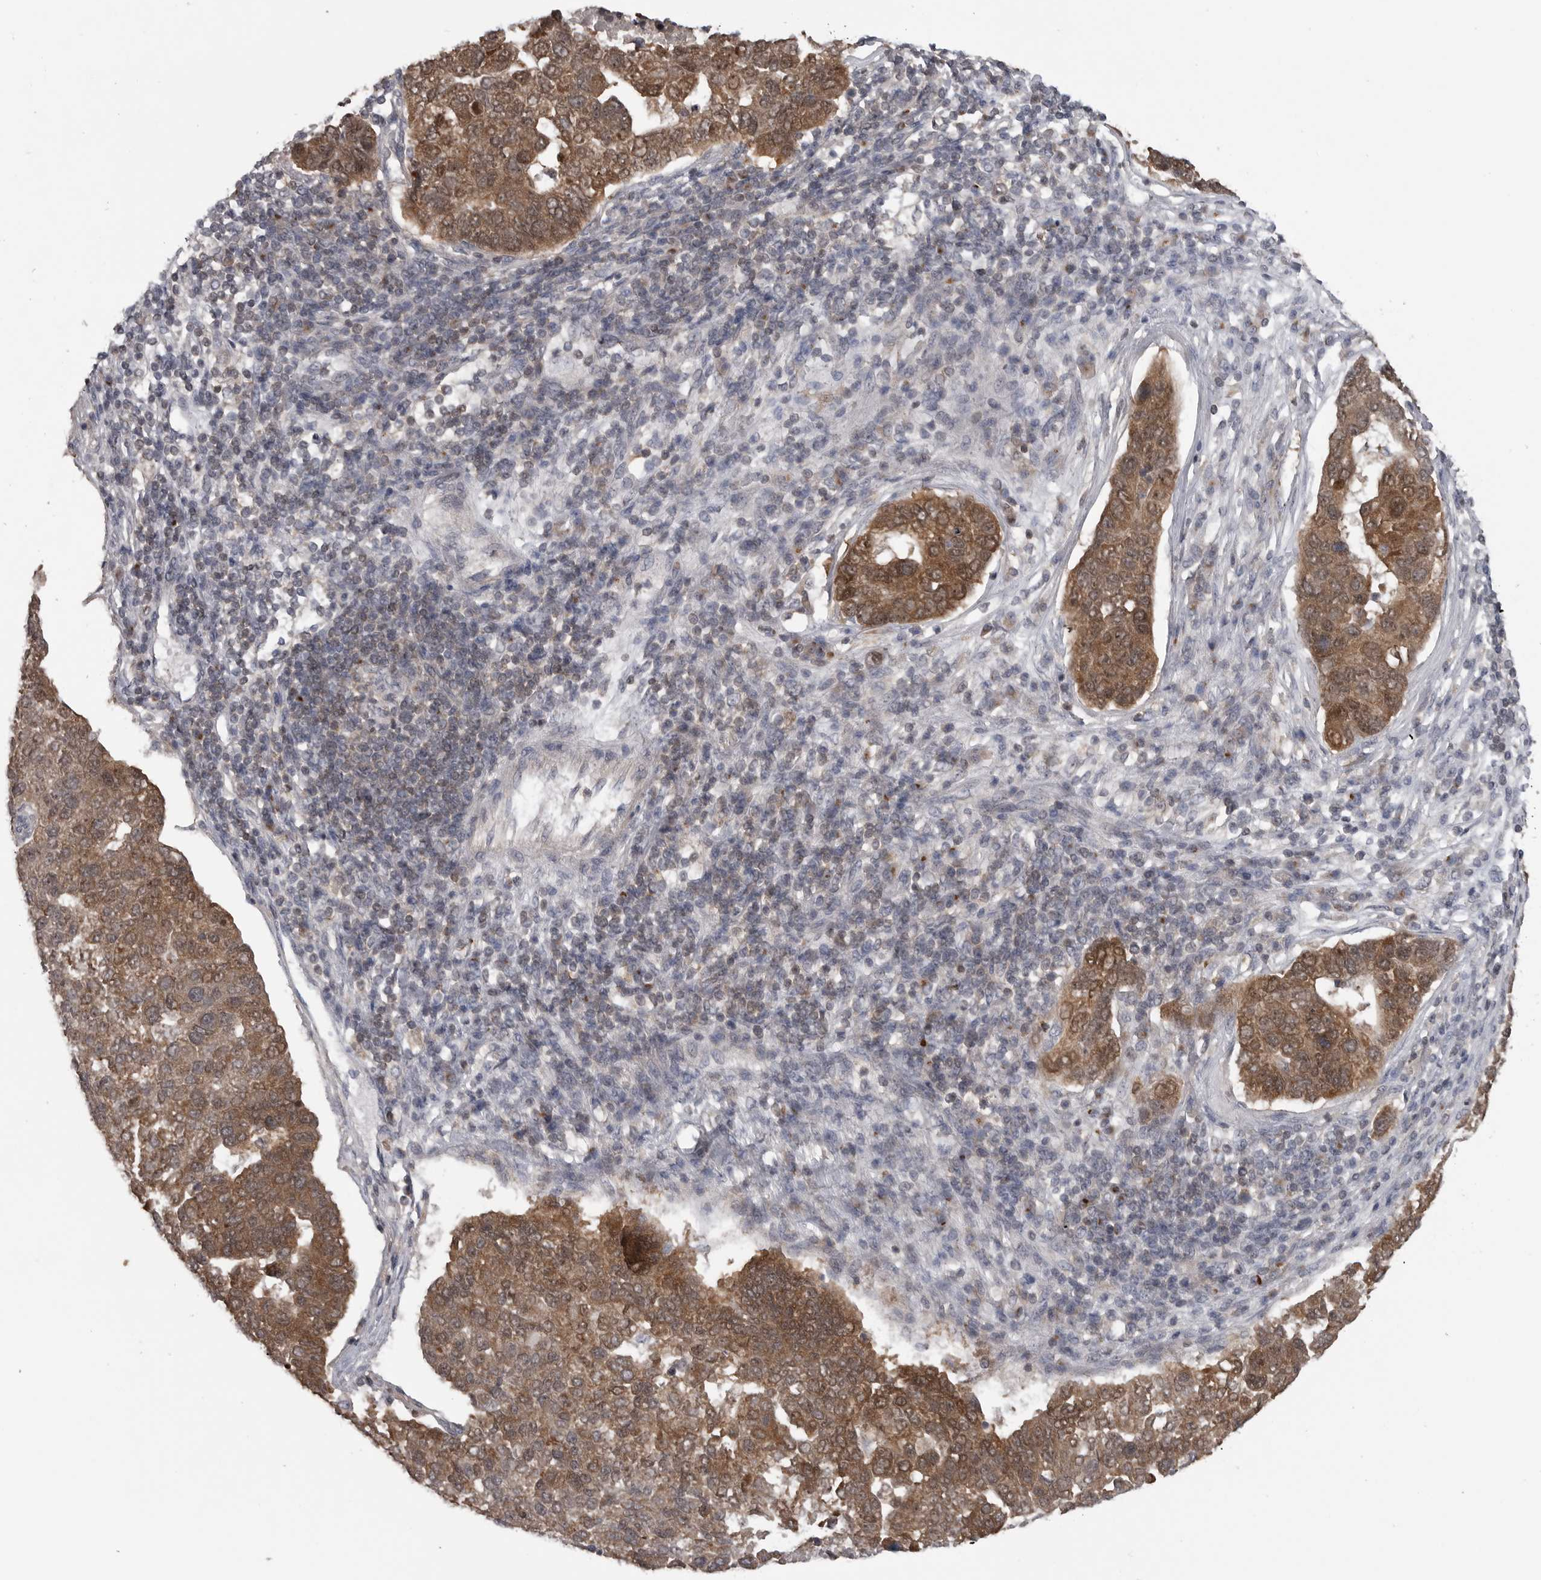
{"staining": {"intensity": "moderate", "quantity": ">75%", "location": "cytoplasmic/membranous,nuclear"}, "tissue": "pancreatic cancer", "cell_type": "Tumor cells", "image_type": "cancer", "snomed": [{"axis": "morphology", "description": "Adenocarcinoma, NOS"}, {"axis": "topography", "description": "Pancreas"}], "caption": "A photomicrograph of human pancreatic adenocarcinoma stained for a protein exhibits moderate cytoplasmic/membranous and nuclear brown staining in tumor cells.", "gene": "MAPK13", "patient": {"sex": "female", "age": 61}}